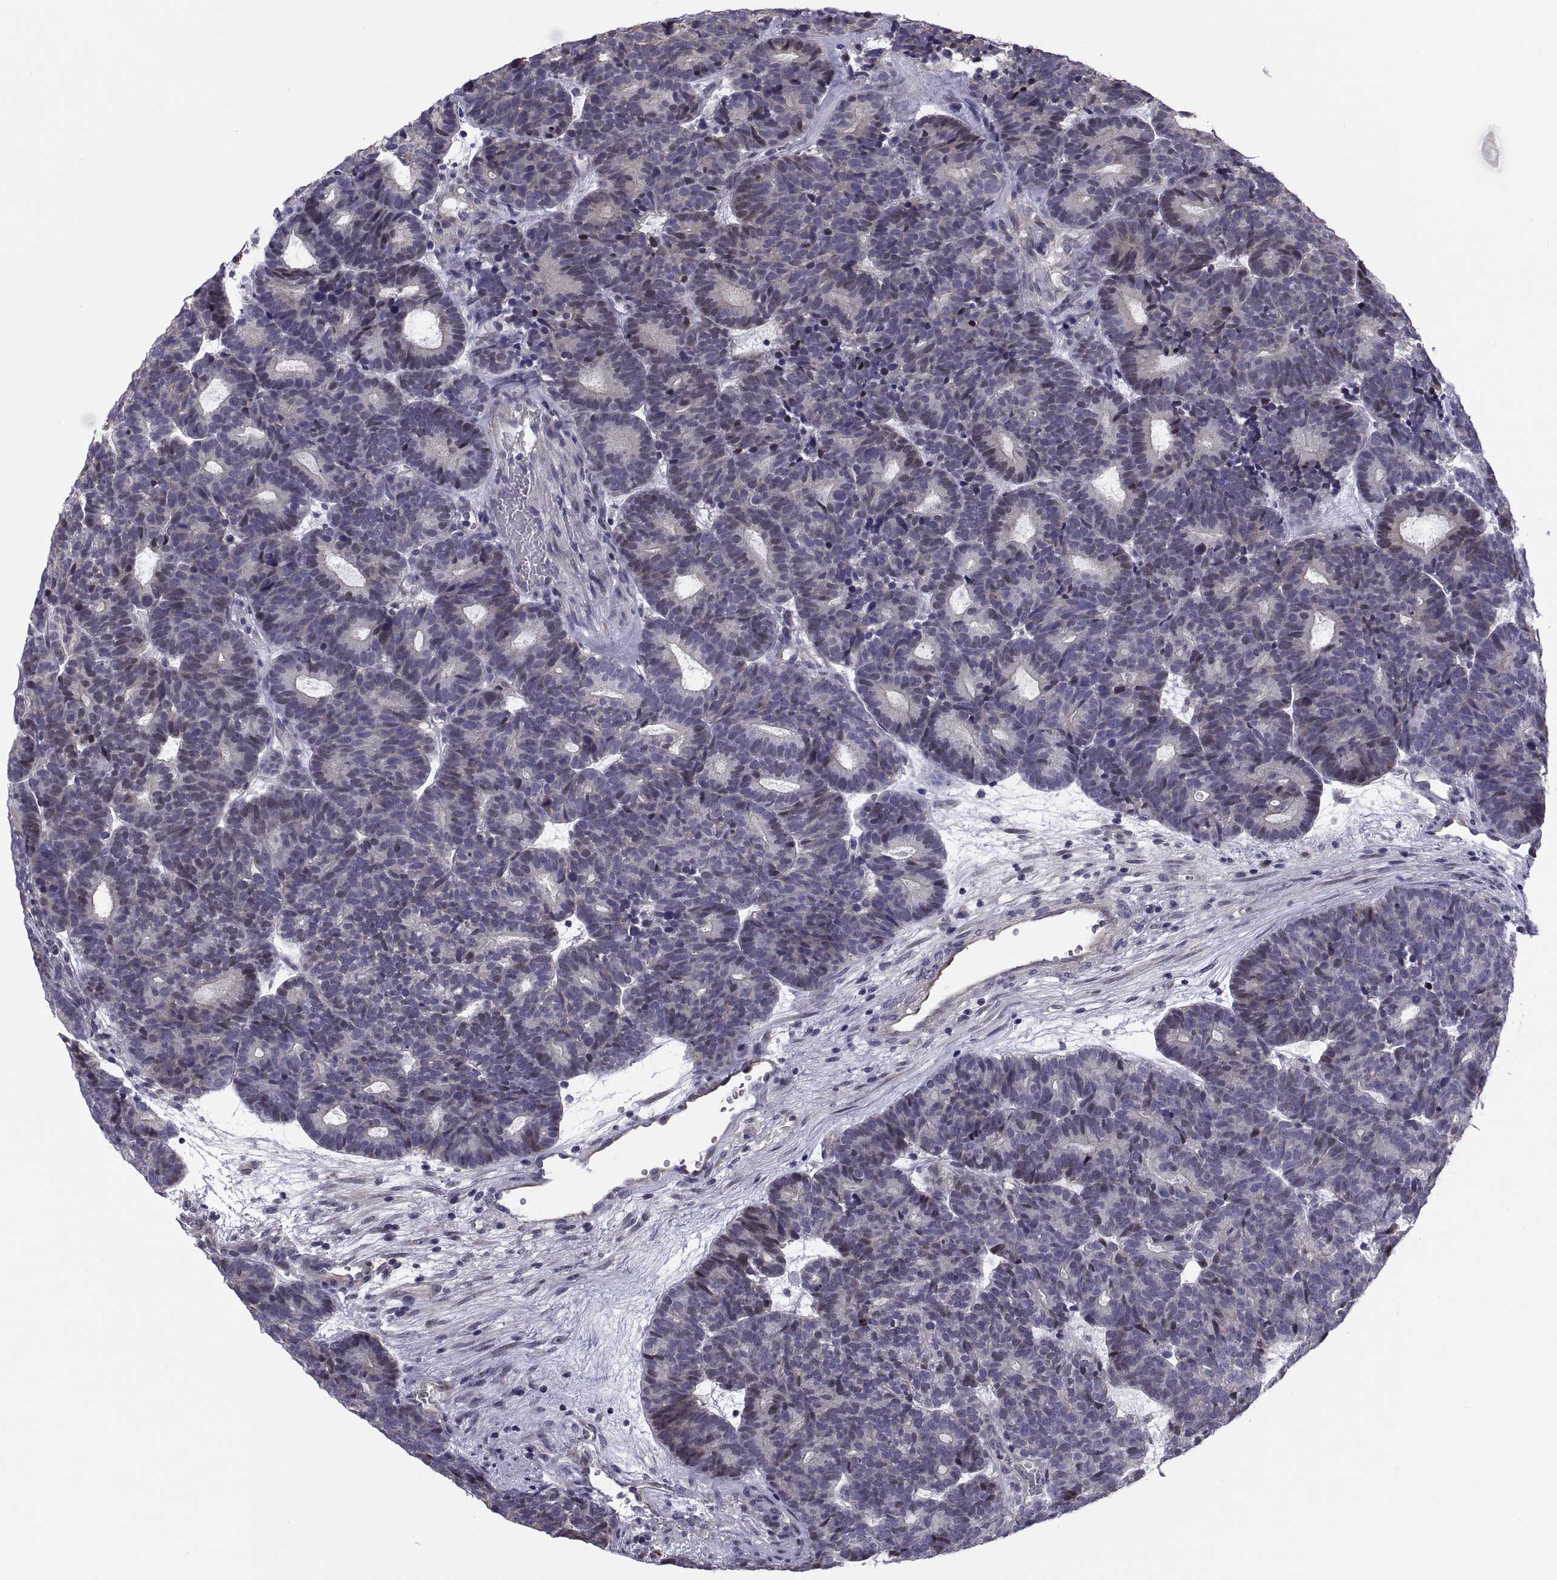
{"staining": {"intensity": "weak", "quantity": "<25%", "location": "cytoplasmic/membranous"}, "tissue": "head and neck cancer", "cell_type": "Tumor cells", "image_type": "cancer", "snomed": [{"axis": "morphology", "description": "Adenocarcinoma, NOS"}, {"axis": "topography", "description": "Head-Neck"}], "caption": "Human head and neck adenocarcinoma stained for a protein using IHC exhibits no staining in tumor cells.", "gene": "ANO1", "patient": {"sex": "female", "age": 81}}